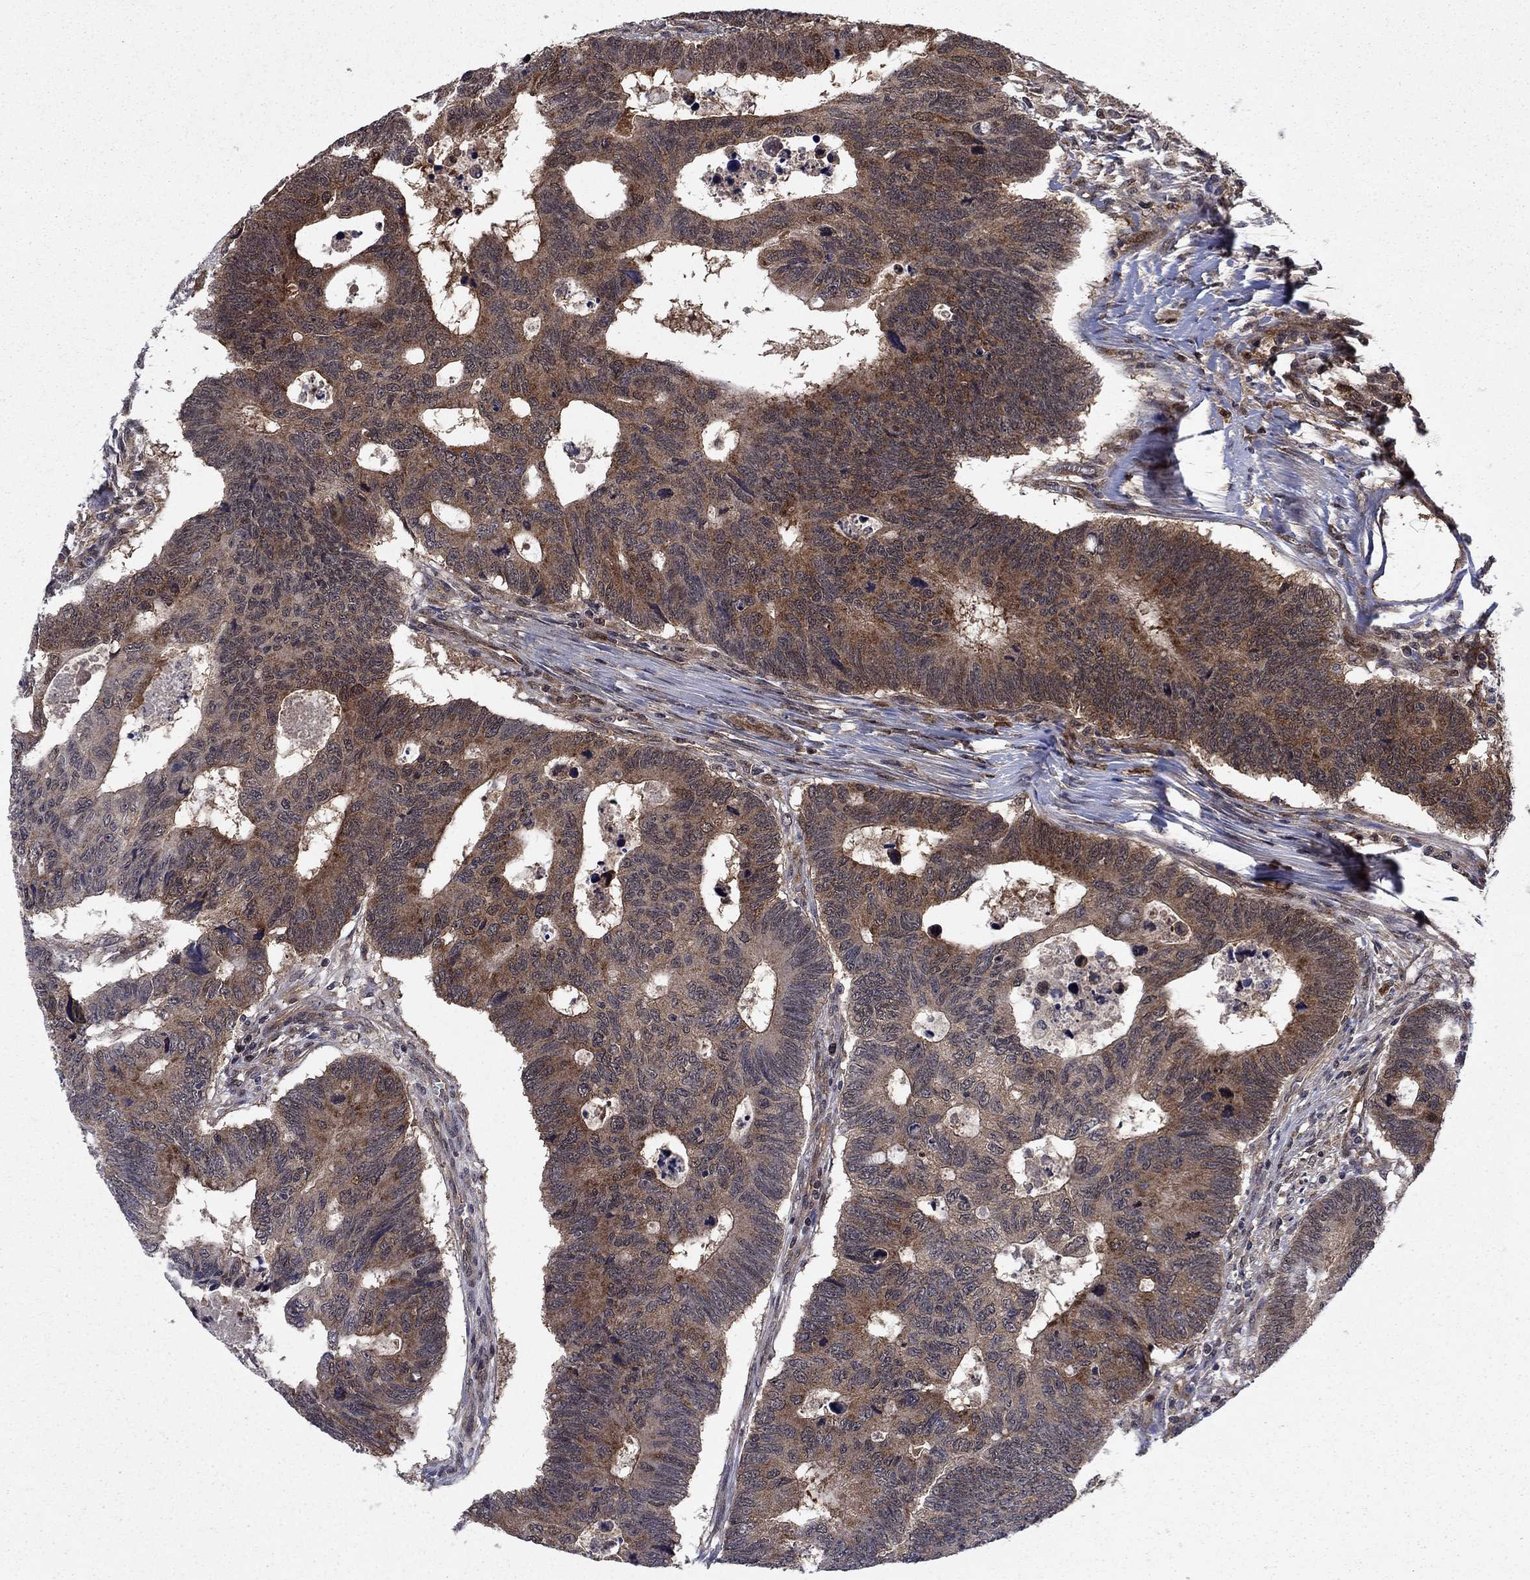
{"staining": {"intensity": "moderate", "quantity": "25%-75%", "location": "cytoplasmic/membranous"}, "tissue": "colorectal cancer", "cell_type": "Tumor cells", "image_type": "cancer", "snomed": [{"axis": "morphology", "description": "Adenocarcinoma, NOS"}, {"axis": "topography", "description": "Colon"}], "caption": "Tumor cells show medium levels of moderate cytoplasmic/membranous positivity in about 25%-75% of cells in human colorectal cancer. The staining is performed using DAB (3,3'-diaminobenzidine) brown chromogen to label protein expression. The nuclei are counter-stained blue using hematoxylin.", "gene": "DNAJA1", "patient": {"sex": "female", "age": 77}}